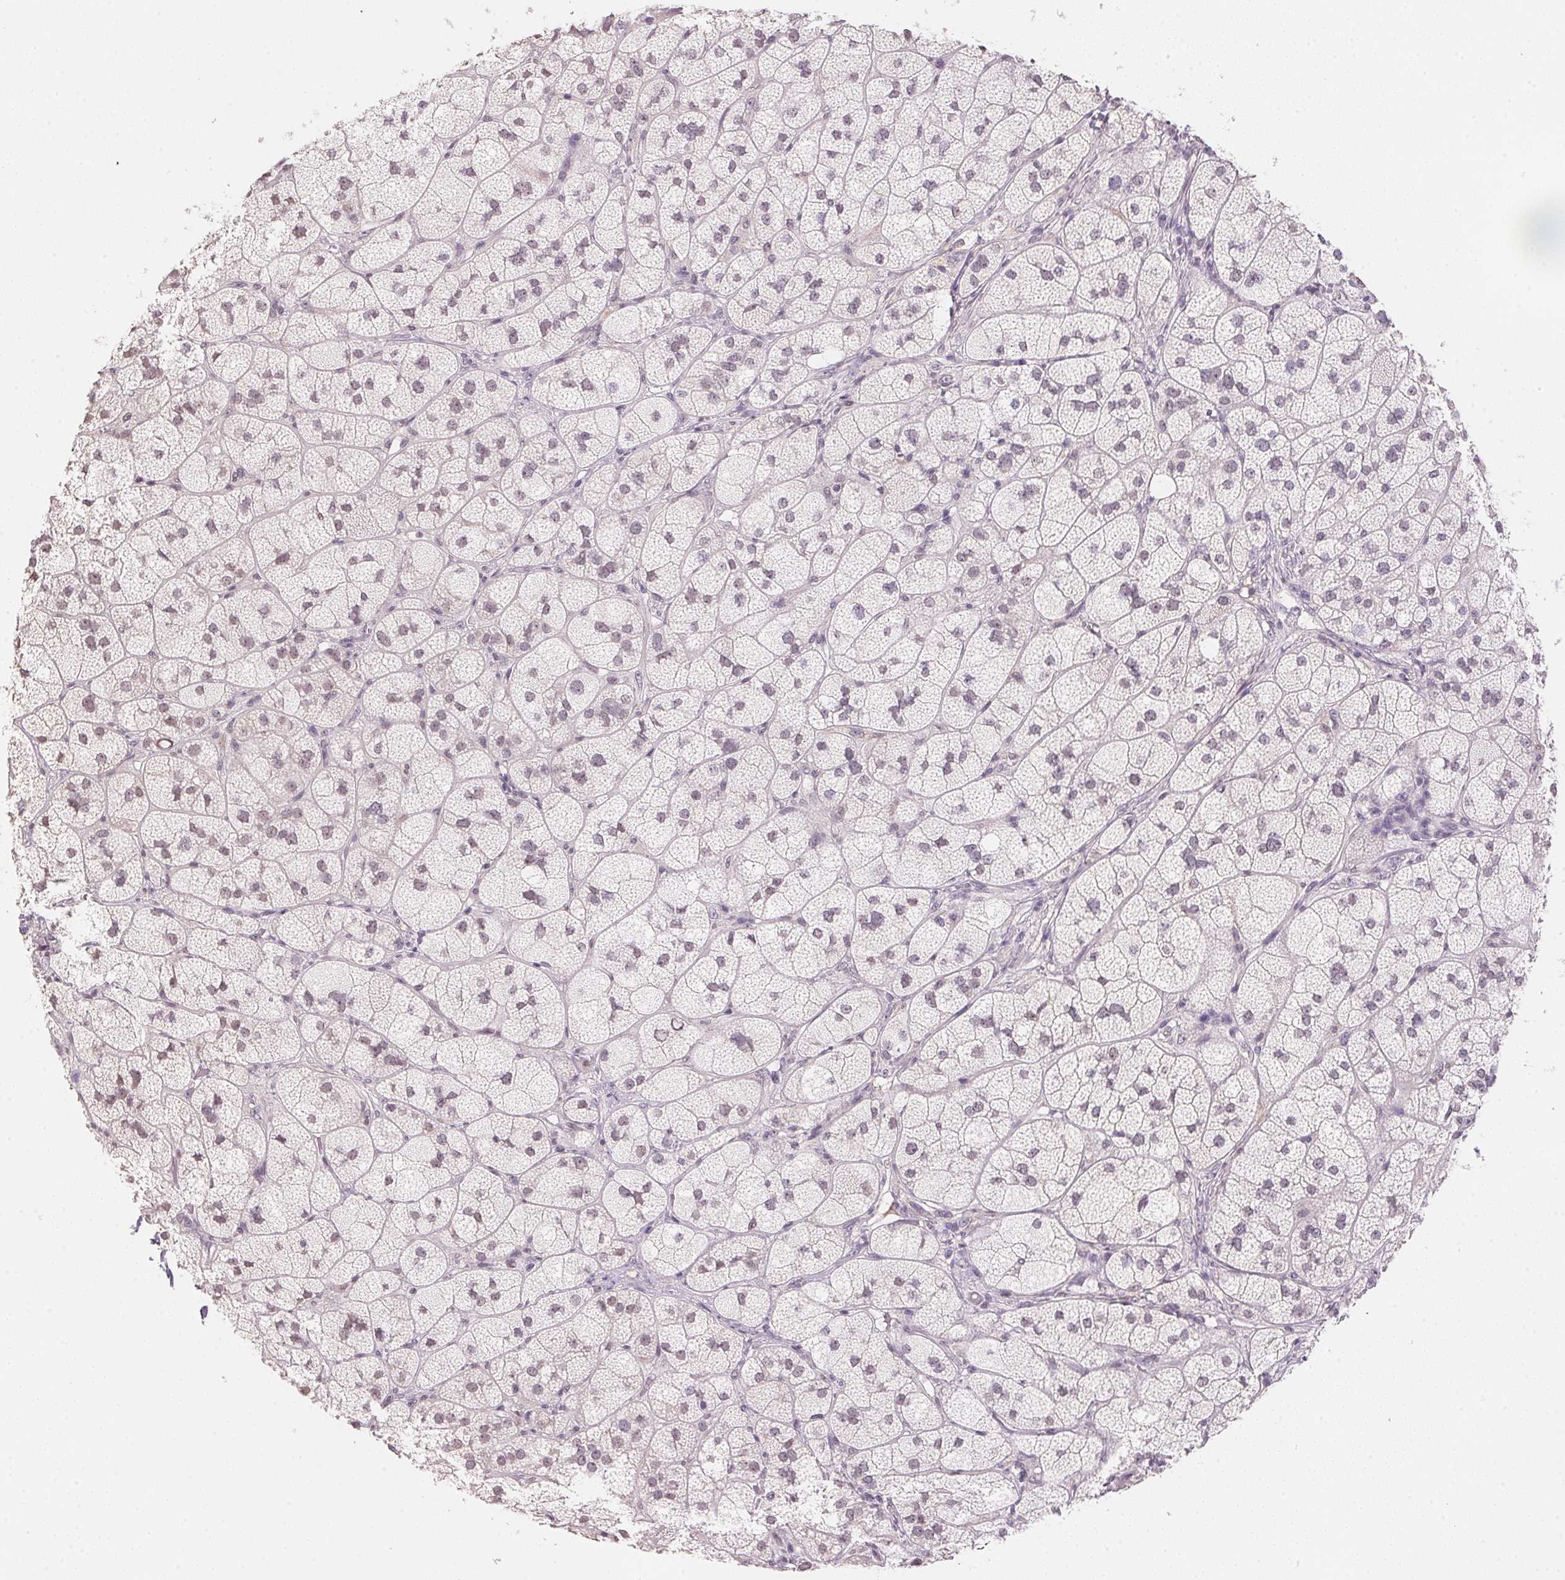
{"staining": {"intensity": "weak", "quantity": "25%-75%", "location": "nuclear"}, "tissue": "adrenal gland", "cell_type": "Glandular cells", "image_type": "normal", "snomed": [{"axis": "morphology", "description": "Normal tissue, NOS"}, {"axis": "topography", "description": "Adrenal gland"}], "caption": "A micrograph of human adrenal gland stained for a protein reveals weak nuclear brown staining in glandular cells.", "gene": "FNDC4", "patient": {"sex": "female", "age": 60}}